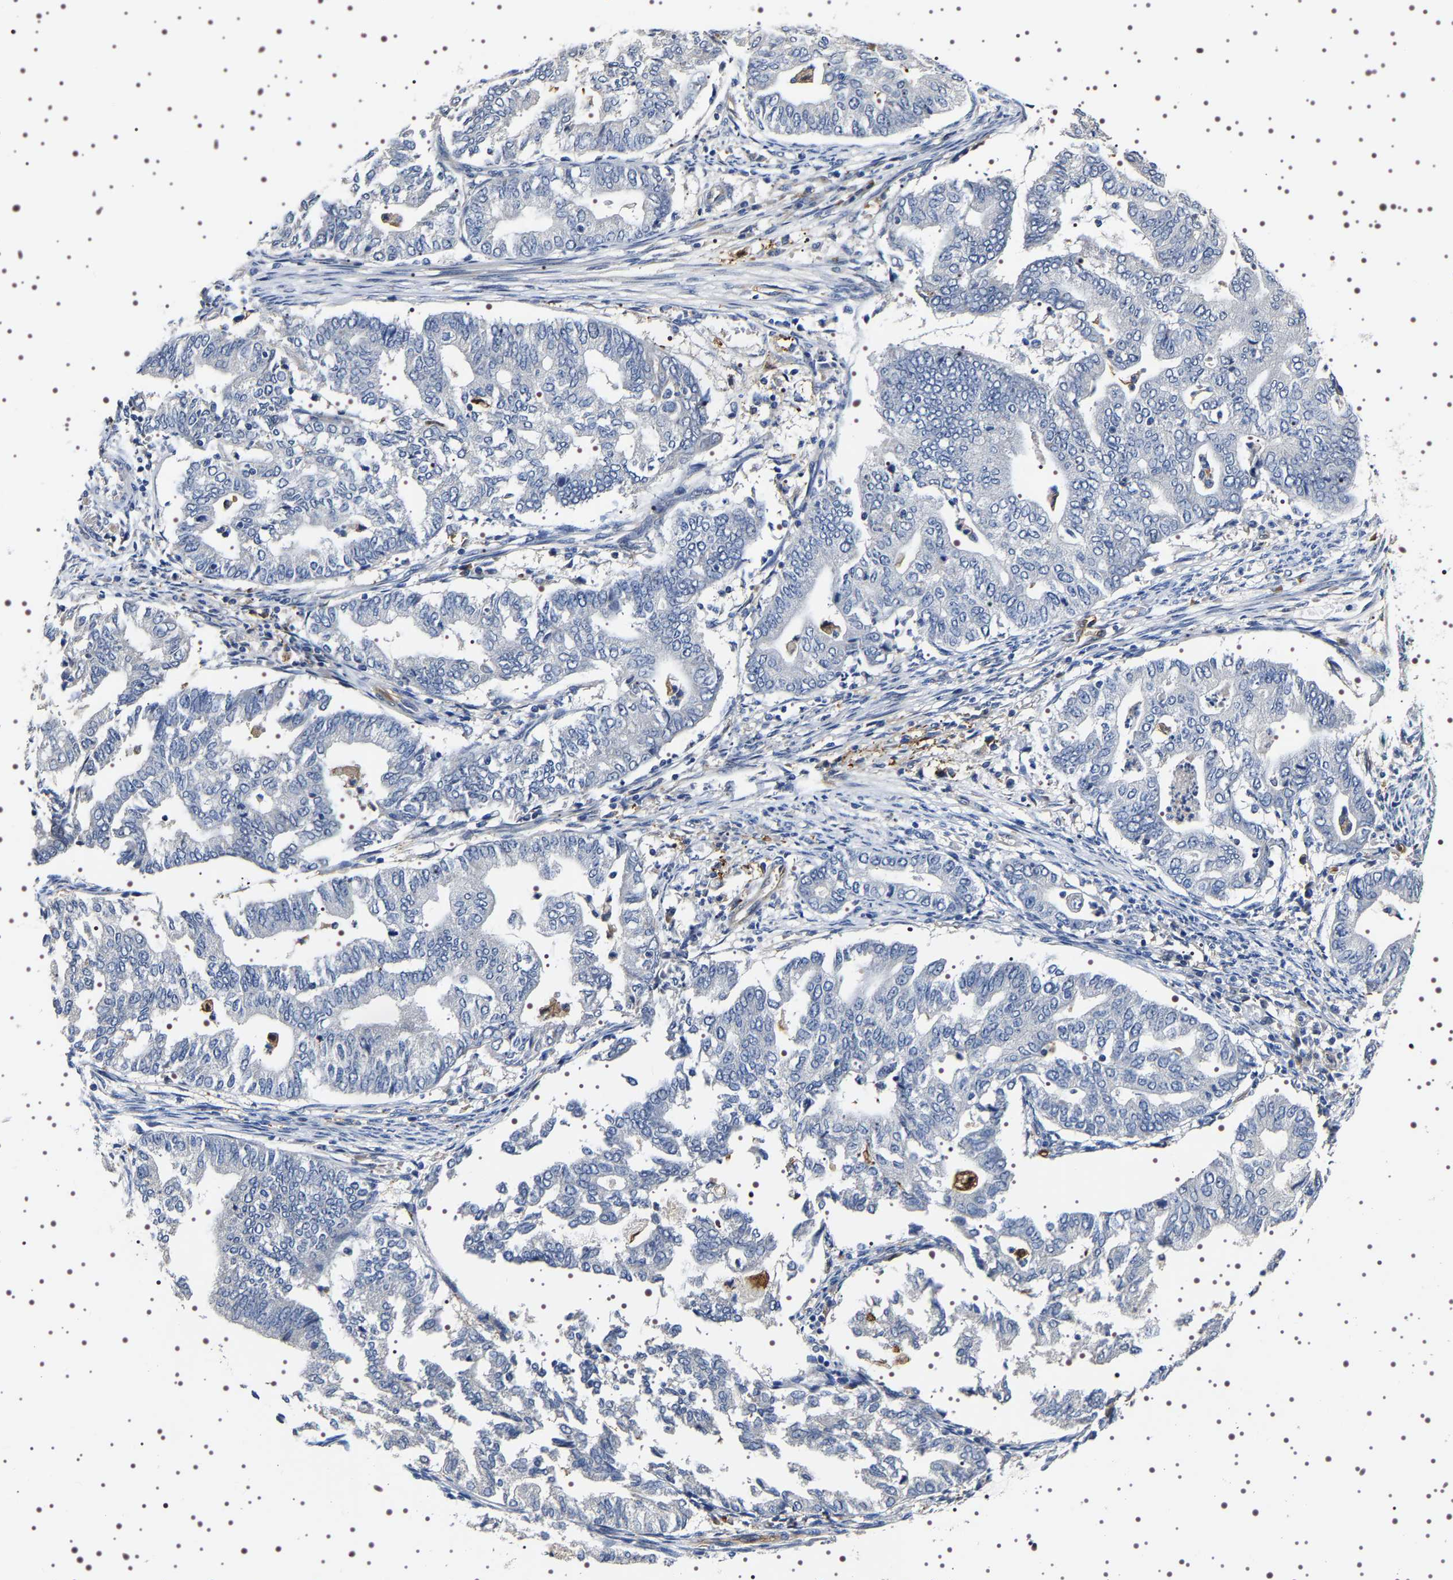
{"staining": {"intensity": "negative", "quantity": "none", "location": "none"}, "tissue": "endometrial cancer", "cell_type": "Tumor cells", "image_type": "cancer", "snomed": [{"axis": "morphology", "description": "Adenocarcinoma, NOS"}, {"axis": "topography", "description": "Endometrium"}], "caption": "Endometrial cancer (adenocarcinoma) stained for a protein using immunohistochemistry demonstrates no positivity tumor cells.", "gene": "ALPL", "patient": {"sex": "female", "age": 79}}